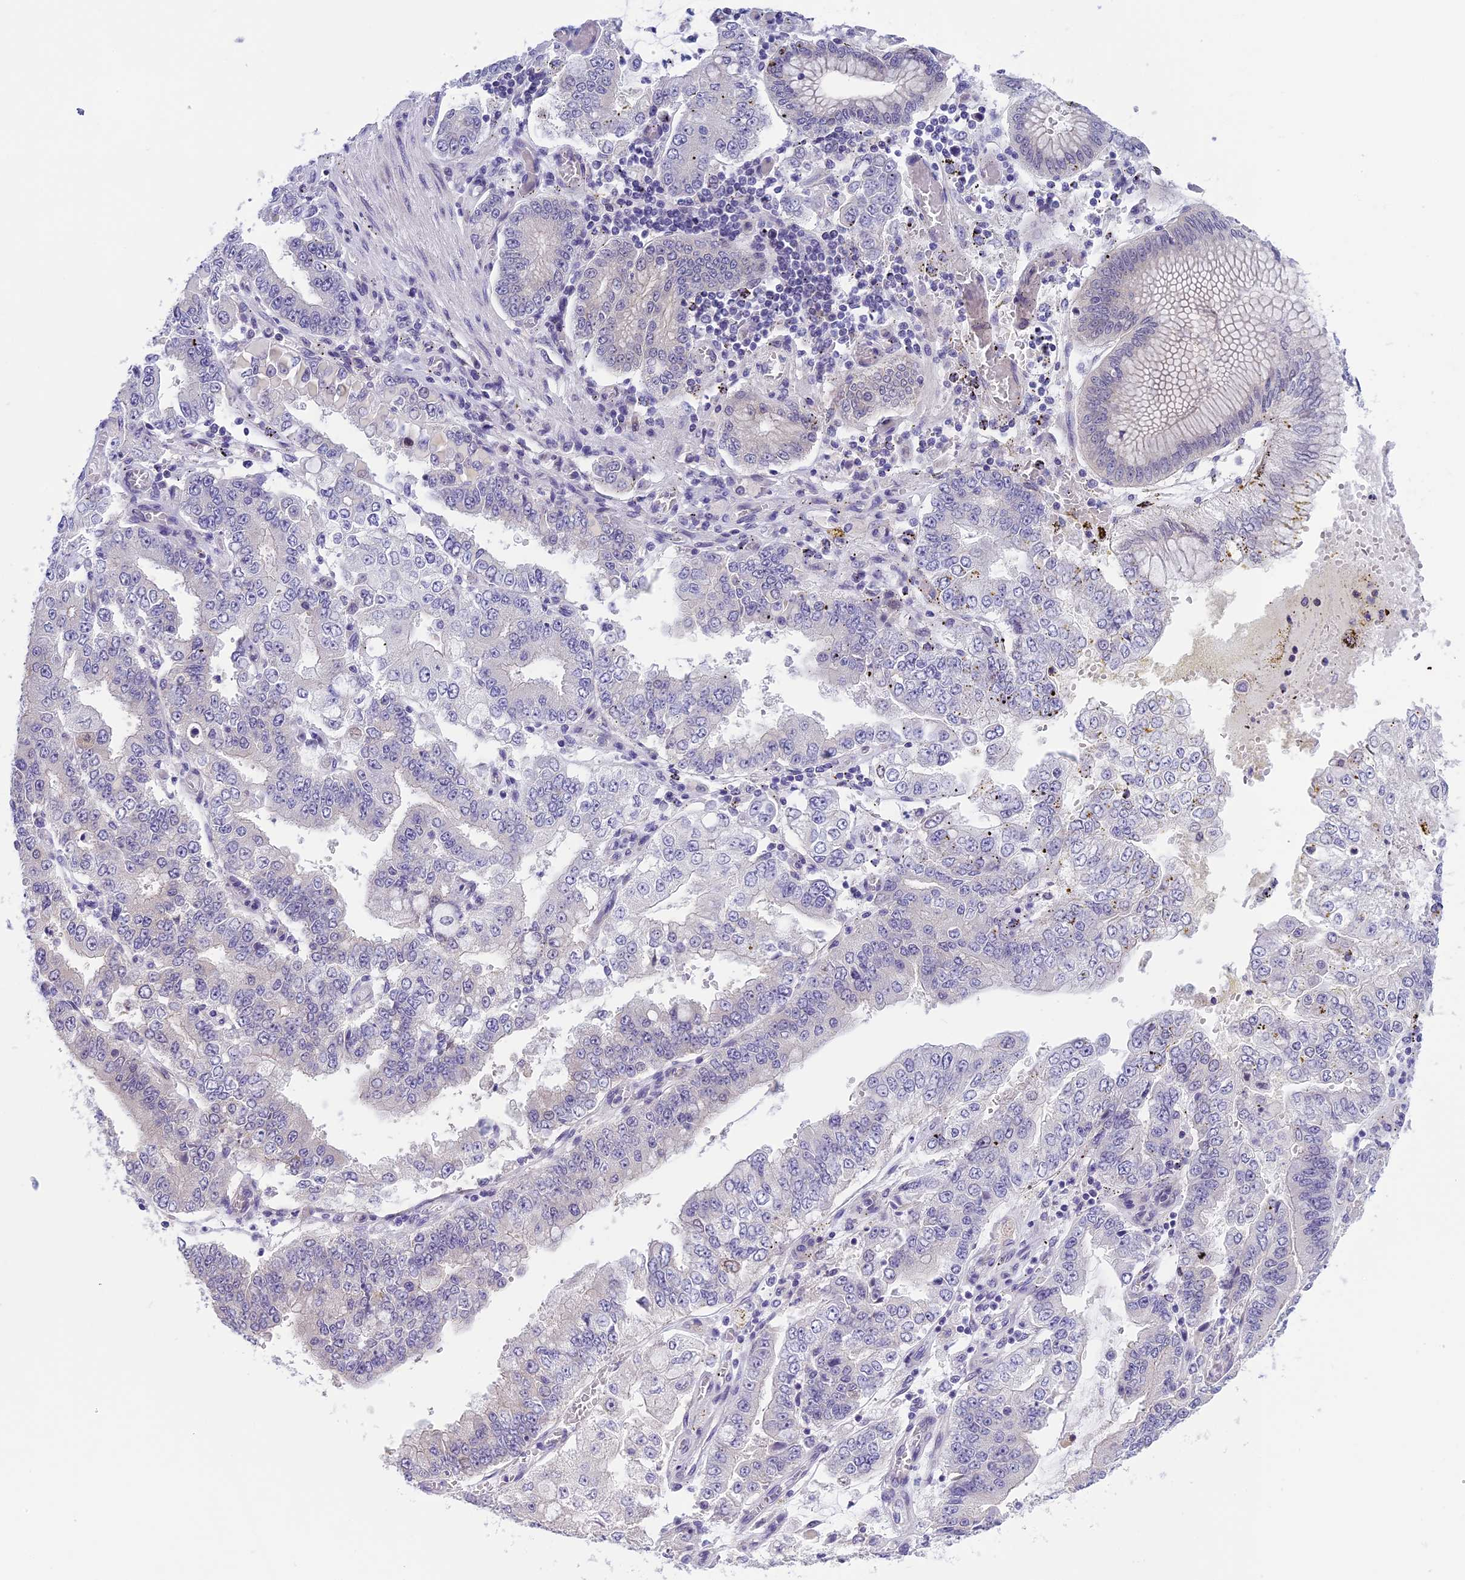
{"staining": {"intensity": "negative", "quantity": "none", "location": "none"}, "tissue": "stomach cancer", "cell_type": "Tumor cells", "image_type": "cancer", "snomed": [{"axis": "morphology", "description": "Adenocarcinoma, NOS"}, {"axis": "topography", "description": "Stomach"}], "caption": "This is an IHC histopathology image of human stomach adenocarcinoma. There is no positivity in tumor cells.", "gene": "ARHGEF37", "patient": {"sex": "male", "age": 76}}